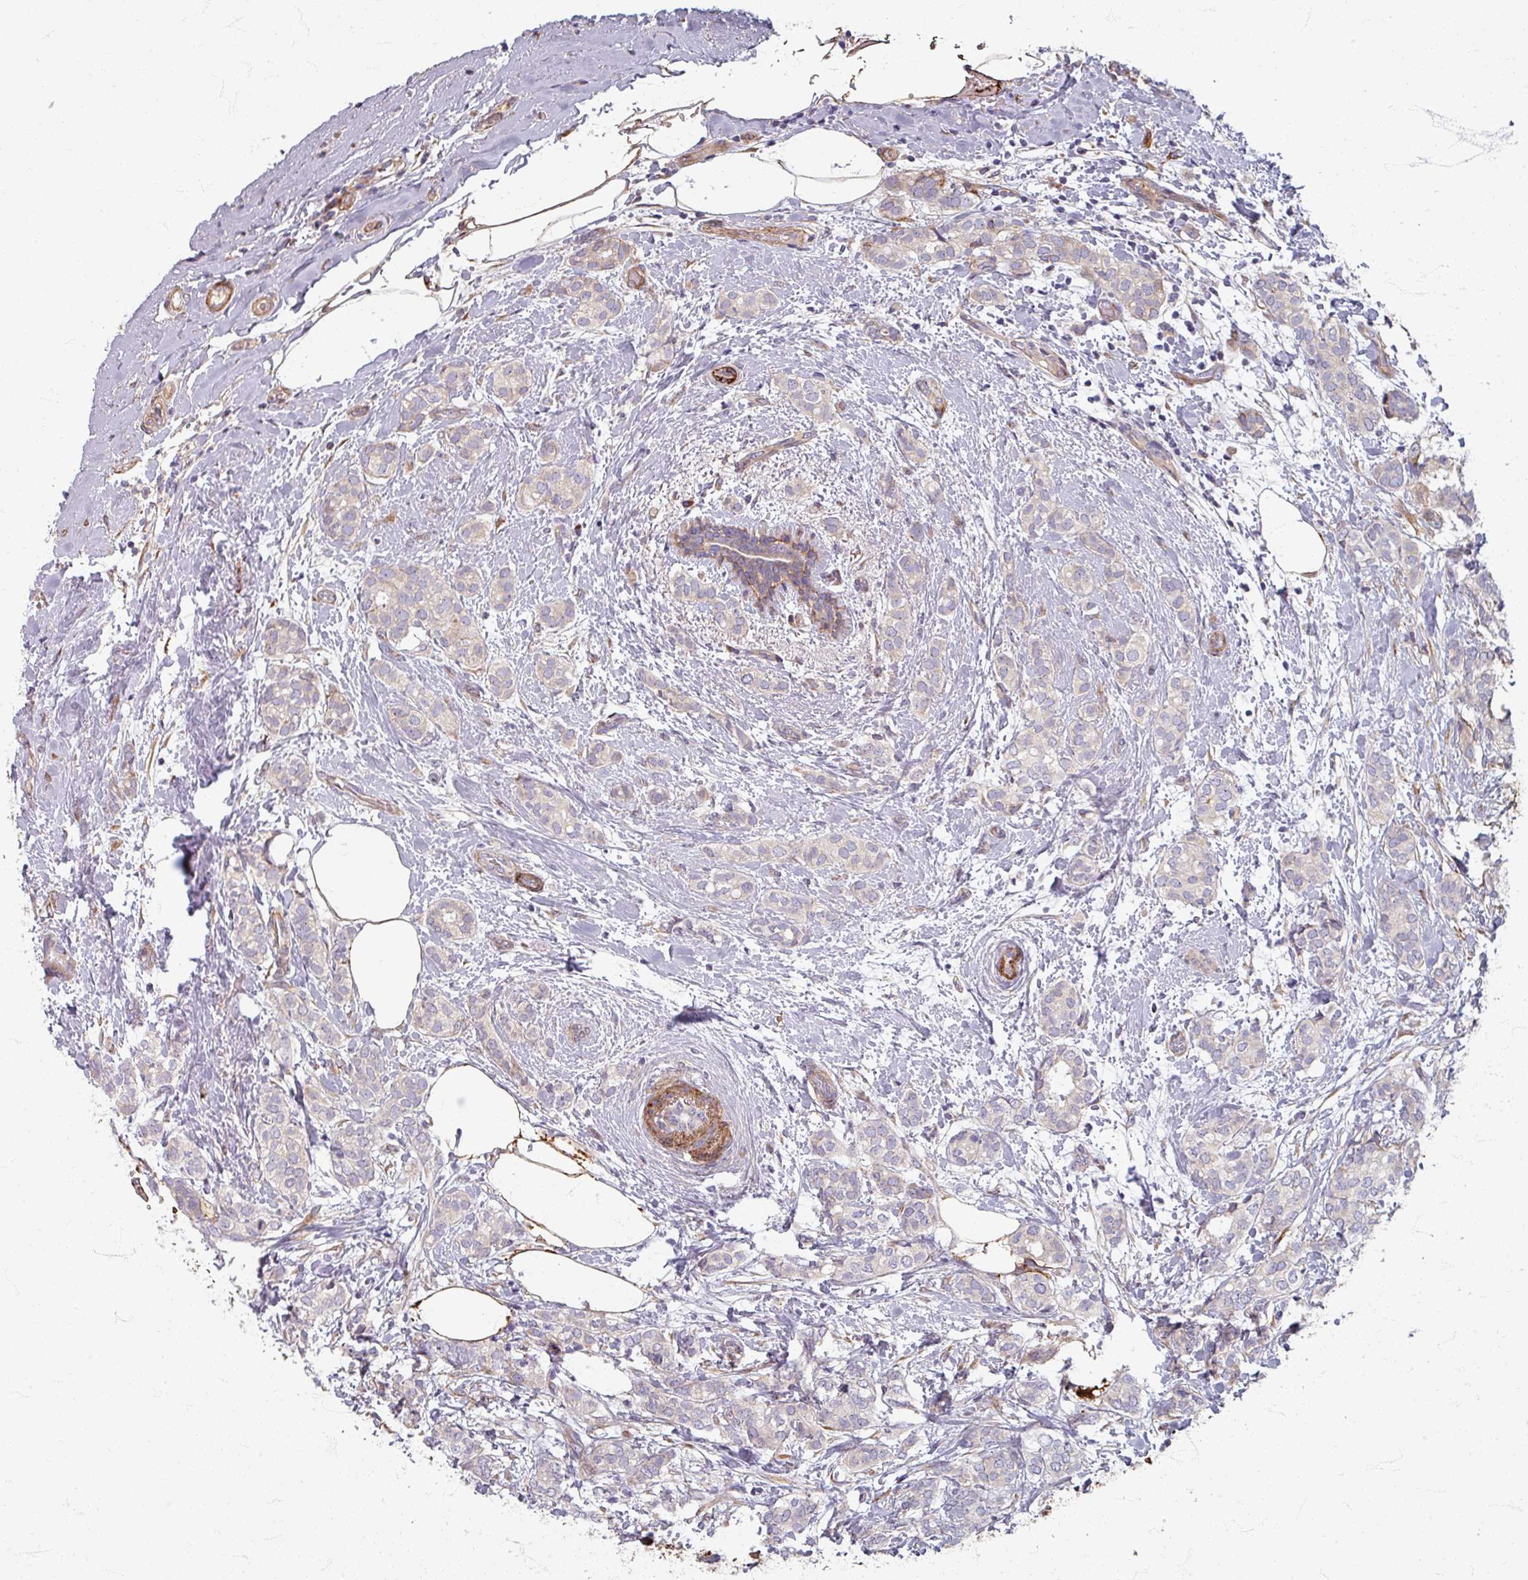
{"staining": {"intensity": "negative", "quantity": "none", "location": "none"}, "tissue": "breast cancer", "cell_type": "Tumor cells", "image_type": "cancer", "snomed": [{"axis": "morphology", "description": "Duct carcinoma"}, {"axis": "topography", "description": "Breast"}], "caption": "Human breast invasive ductal carcinoma stained for a protein using IHC exhibits no staining in tumor cells.", "gene": "GABARAPL1", "patient": {"sex": "female", "age": 73}}